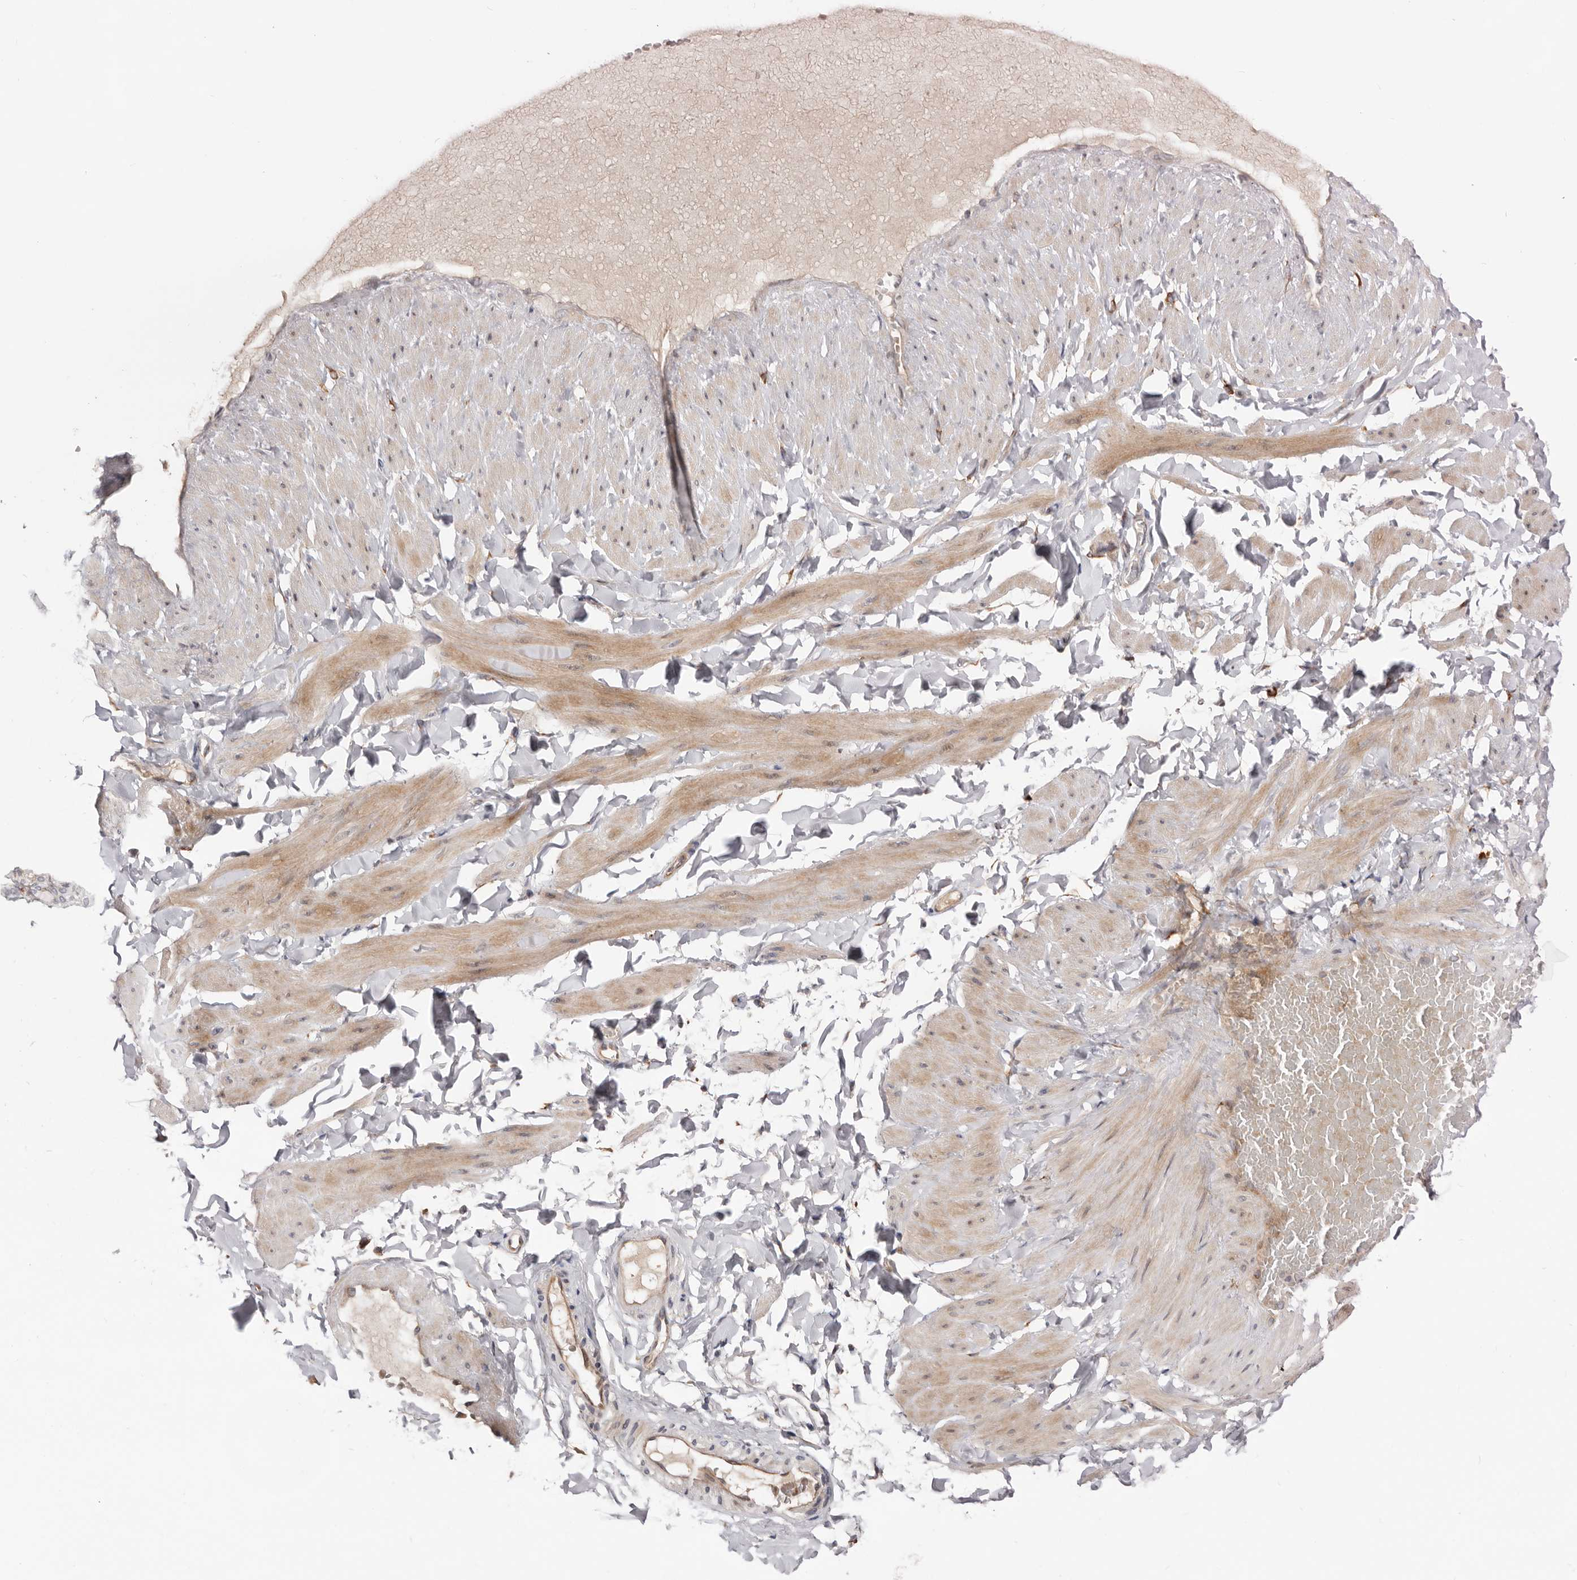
{"staining": {"intensity": "weak", "quantity": "<25%", "location": "cytoplasmic/membranous"}, "tissue": "adipose tissue", "cell_type": "Adipocytes", "image_type": "normal", "snomed": [{"axis": "morphology", "description": "Normal tissue, NOS"}, {"axis": "topography", "description": "Adipose tissue"}, {"axis": "topography", "description": "Vascular tissue"}, {"axis": "topography", "description": "Peripheral nerve tissue"}], "caption": "Immunohistochemistry (IHC) micrograph of benign adipose tissue: adipose tissue stained with DAB shows no significant protein expression in adipocytes. (Stains: DAB (3,3'-diaminobenzidine) IHC with hematoxylin counter stain, Microscopy: brightfield microscopy at high magnification).", "gene": "USH1C", "patient": {"sex": "male", "age": 25}}